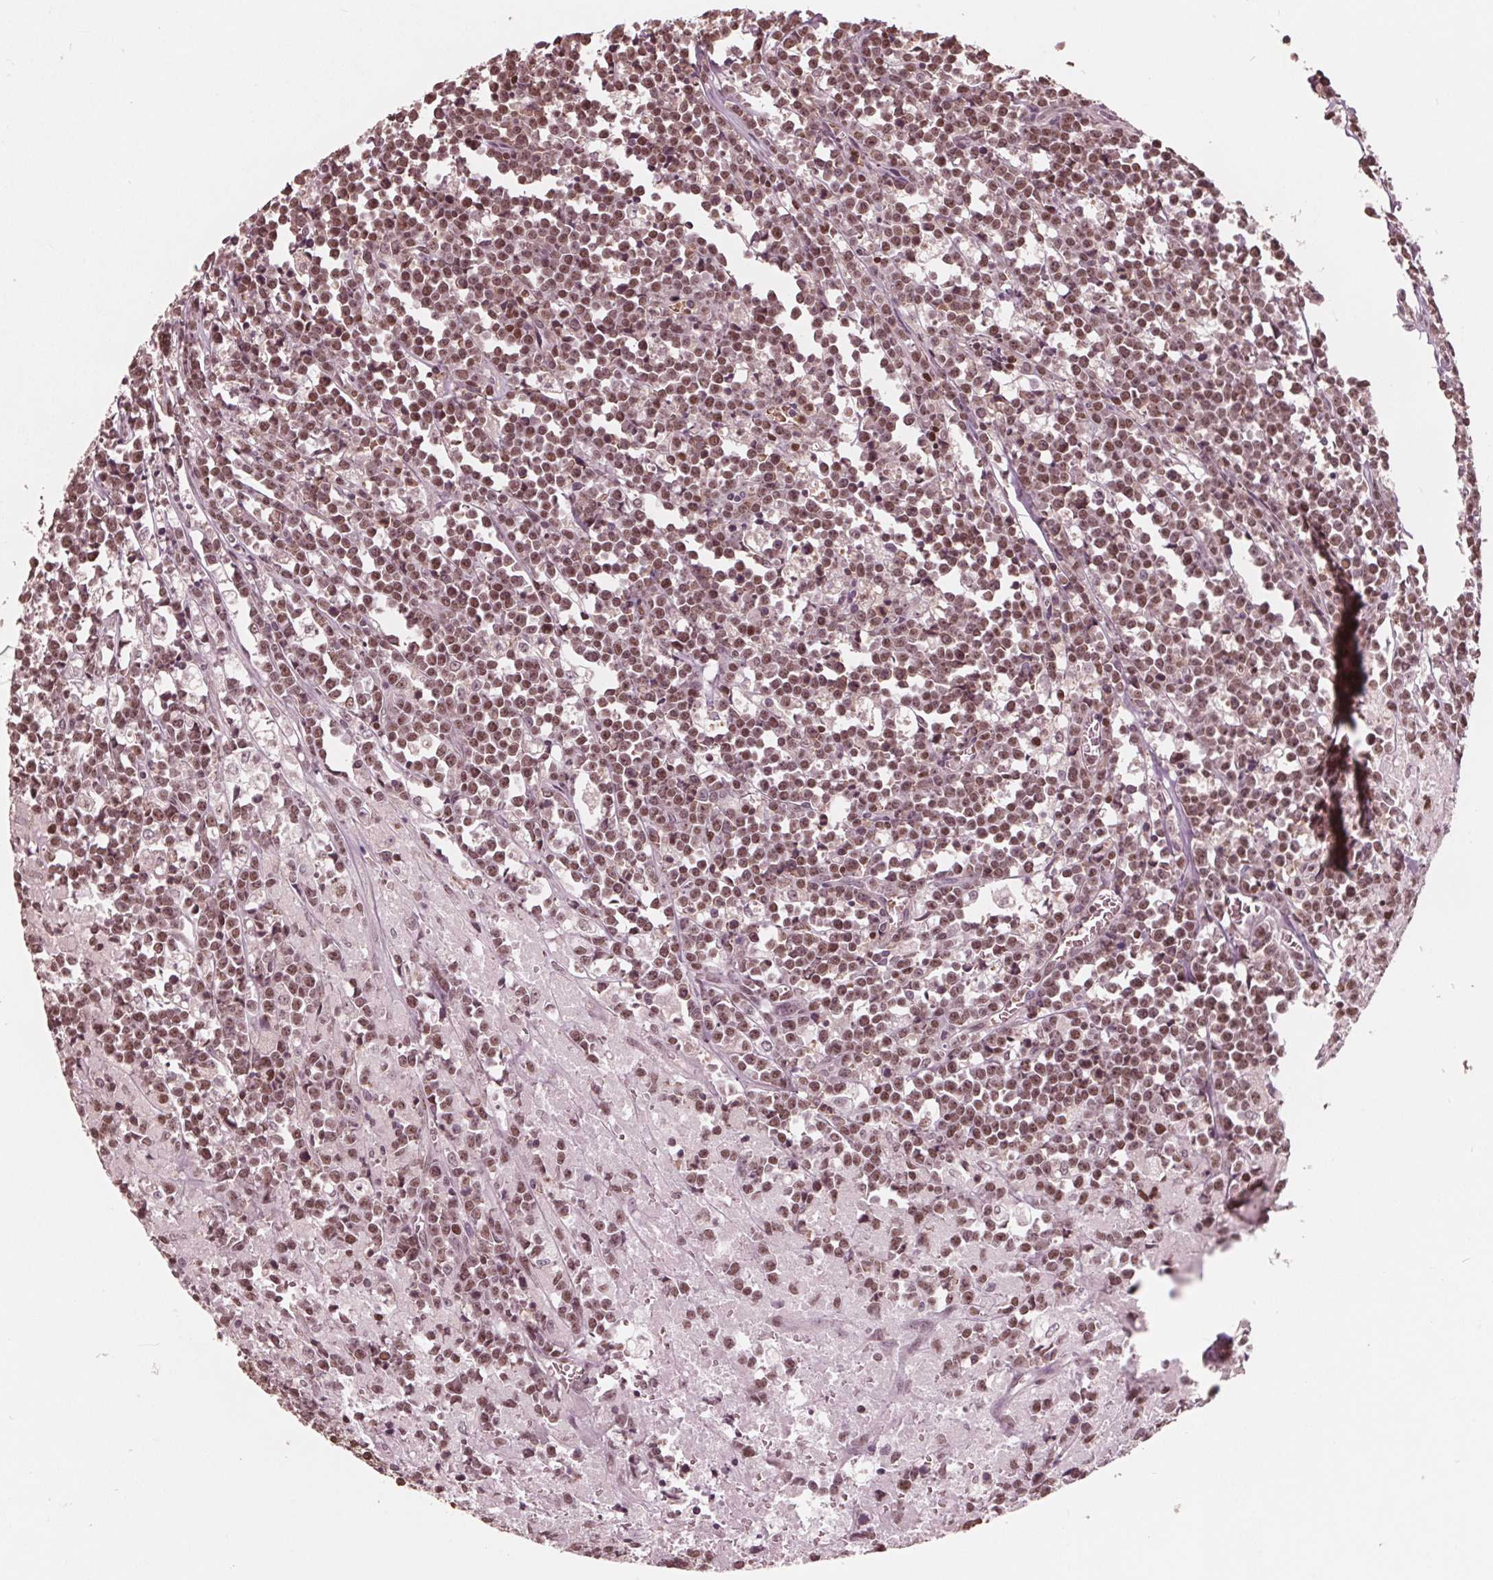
{"staining": {"intensity": "moderate", "quantity": ">75%", "location": "nuclear"}, "tissue": "lymphoma", "cell_type": "Tumor cells", "image_type": "cancer", "snomed": [{"axis": "morphology", "description": "Malignant lymphoma, non-Hodgkin's type, High grade"}, {"axis": "topography", "description": "Small intestine"}], "caption": "Human high-grade malignant lymphoma, non-Hodgkin's type stained with a protein marker demonstrates moderate staining in tumor cells.", "gene": "HIRIP3", "patient": {"sex": "female", "age": 56}}